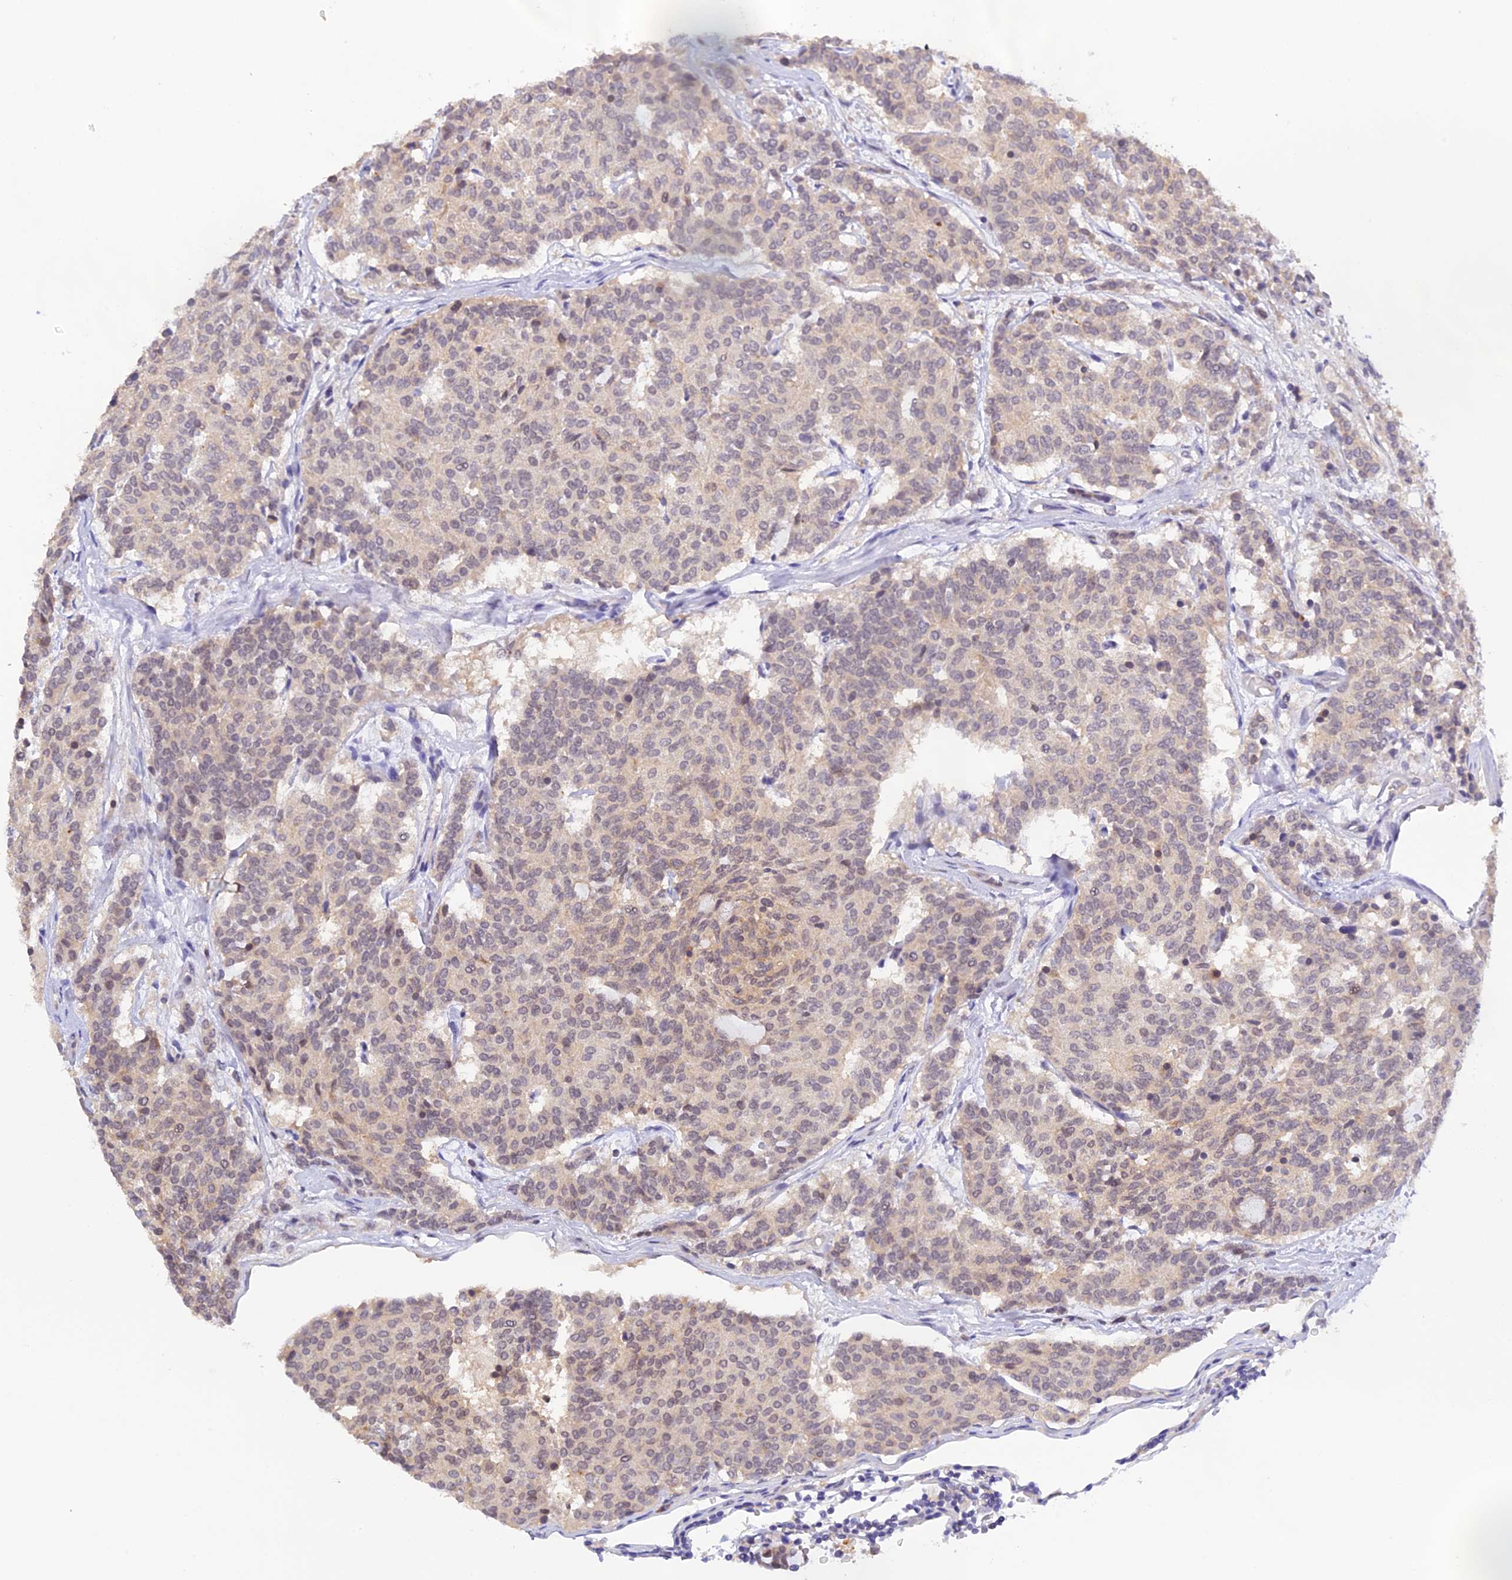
{"staining": {"intensity": "negative", "quantity": "none", "location": "none"}, "tissue": "carcinoid", "cell_type": "Tumor cells", "image_type": "cancer", "snomed": [{"axis": "morphology", "description": "Carcinoid, malignant, NOS"}, {"axis": "topography", "description": "Pancreas"}], "caption": "Image shows no significant protein staining in tumor cells of carcinoid. (Stains: DAB (3,3'-diaminobenzidine) immunohistochemistry with hematoxylin counter stain, Microscopy: brightfield microscopy at high magnification).", "gene": "ZNF436", "patient": {"sex": "female", "age": 54}}